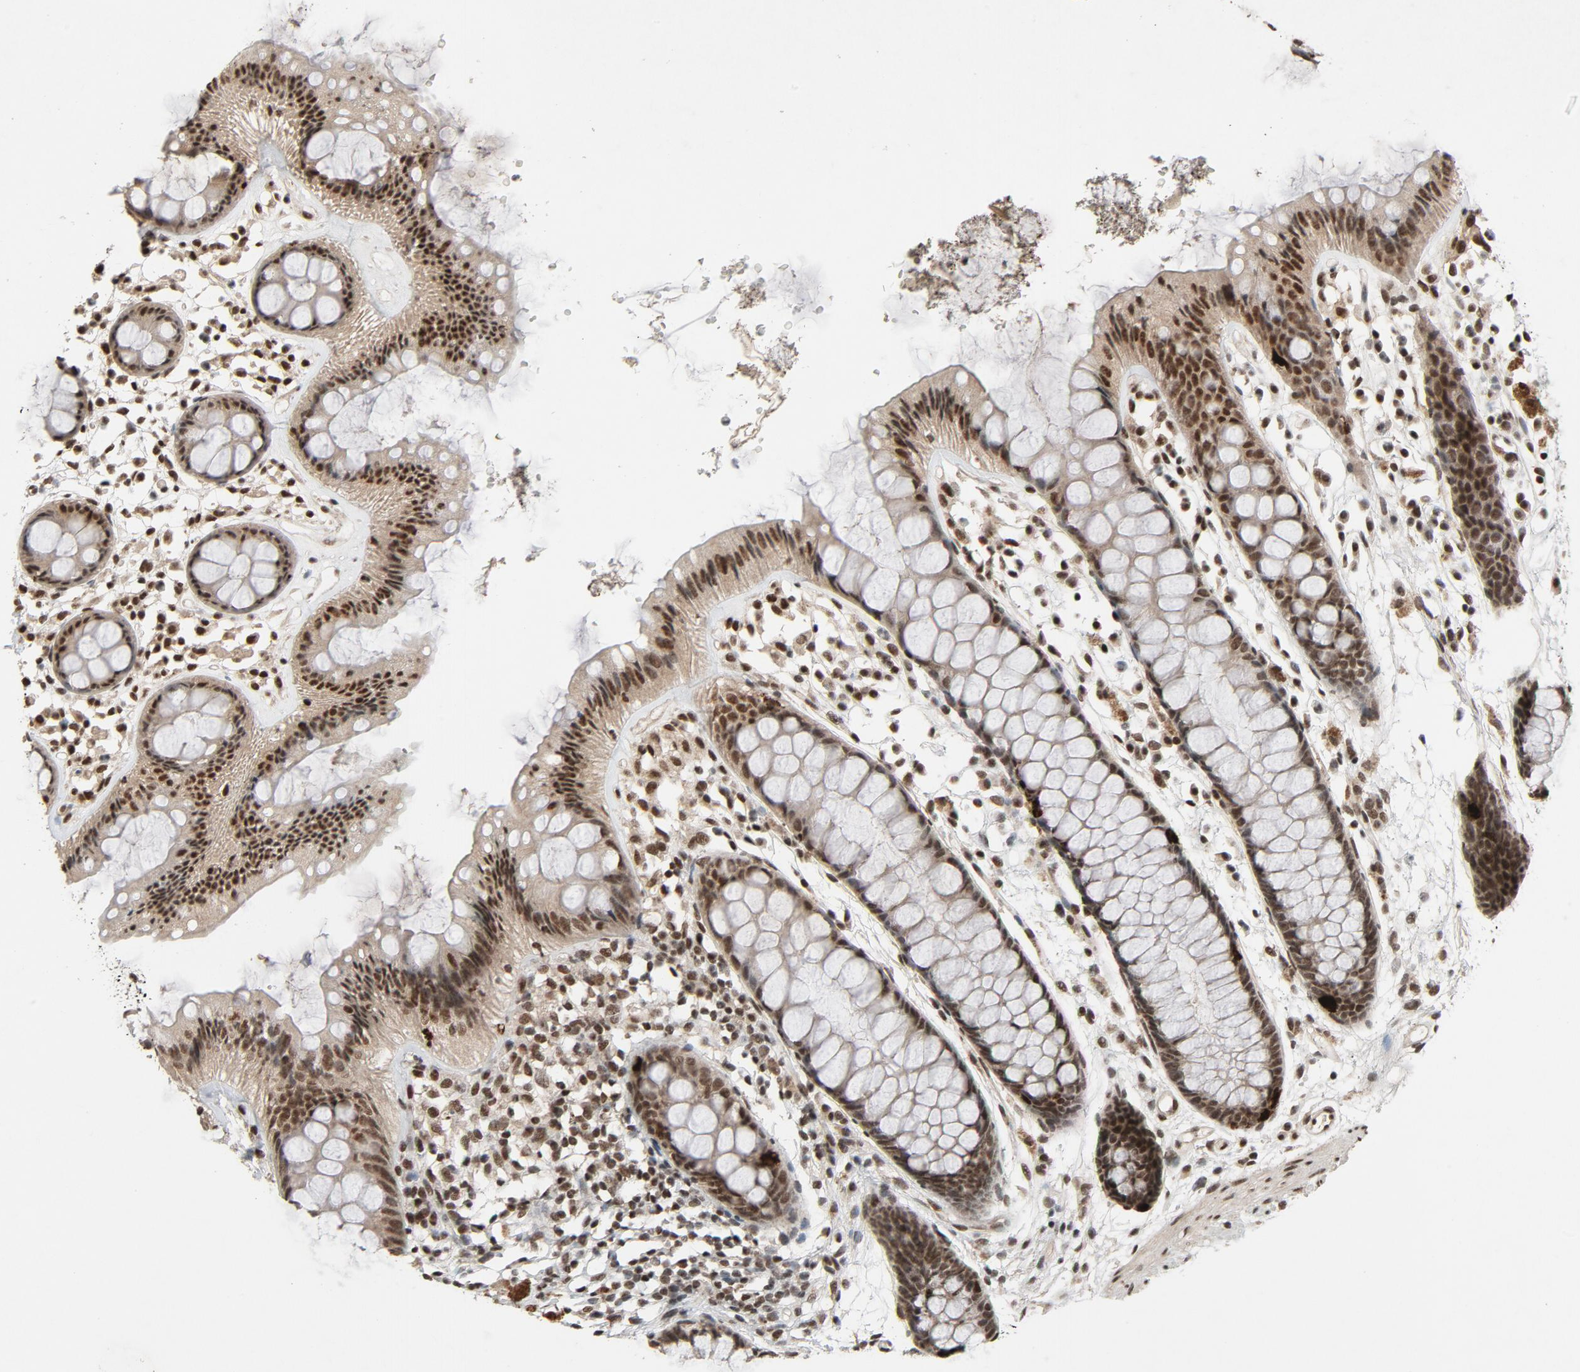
{"staining": {"intensity": "strong", "quantity": ">75%", "location": "nuclear"}, "tissue": "rectum", "cell_type": "Glandular cells", "image_type": "normal", "snomed": [{"axis": "morphology", "description": "Normal tissue, NOS"}, {"axis": "topography", "description": "Rectum"}], "caption": "The histopathology image exhibits immunohistochemical staining of benign rectum. There is strong nuclear staining is present in about >75% of glandular cells.", "gene": "SMARCD1", "patient": {"sex": "female", "age": 66}}